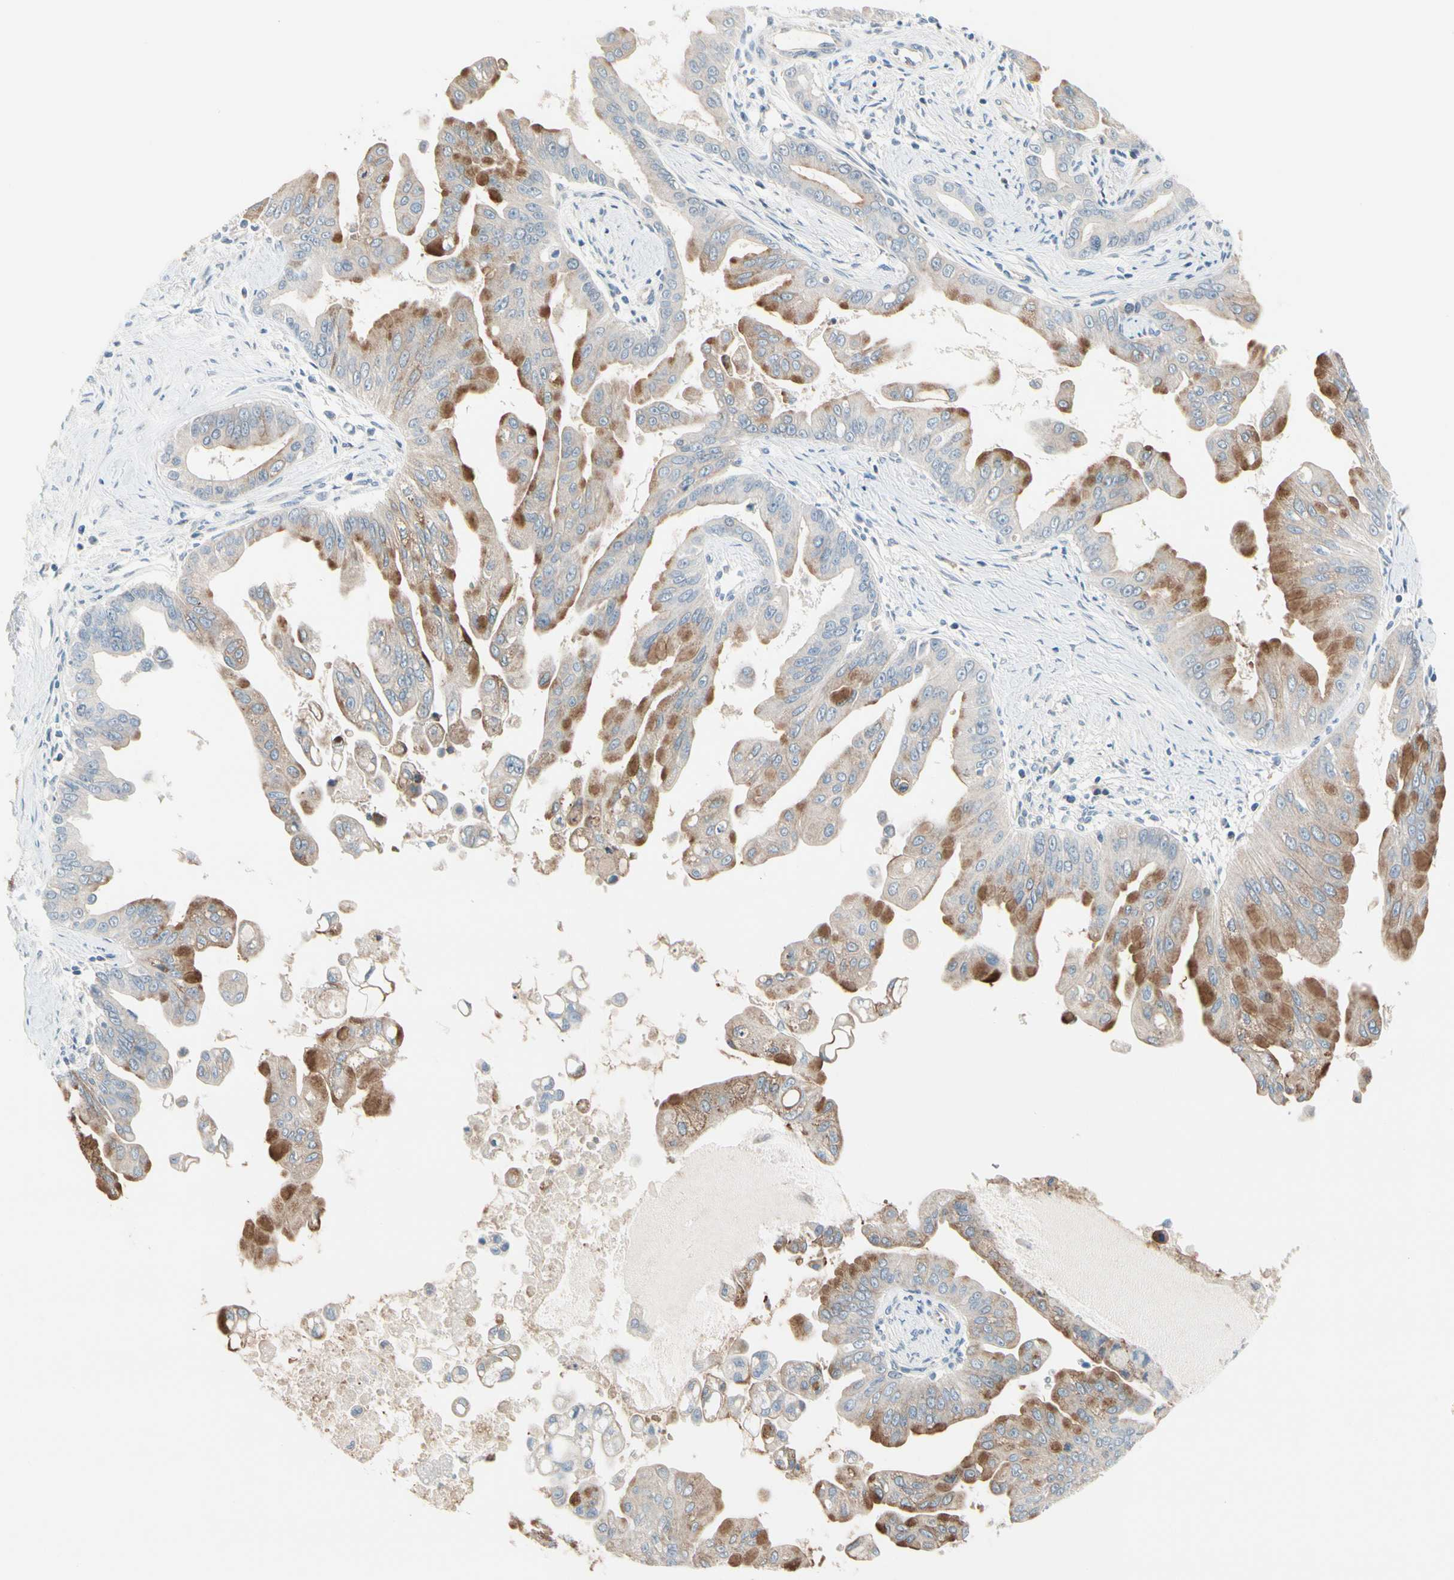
{"staining": {"intensity": "strong", "quantity": "25%-75%", "location": "cytoplasmic/membranous"}, "tissue": "pancreatic cancer", "cell_type": "Tumor cells", "image_type": "cancer", "snomed": [{"axis": "morphology", "description": "Adenocarcinoma, NOS"}, {"axis": "topography", "description": "Pancreas"}], "caption": "A brown stain highlights strong cytoplasmic/membranous positivity of a protein in pancreatic cancer (adenocarcinoma) tumor cells.", "gene": "CFAP36", "patient": {"sex": "female", "age": 75}}